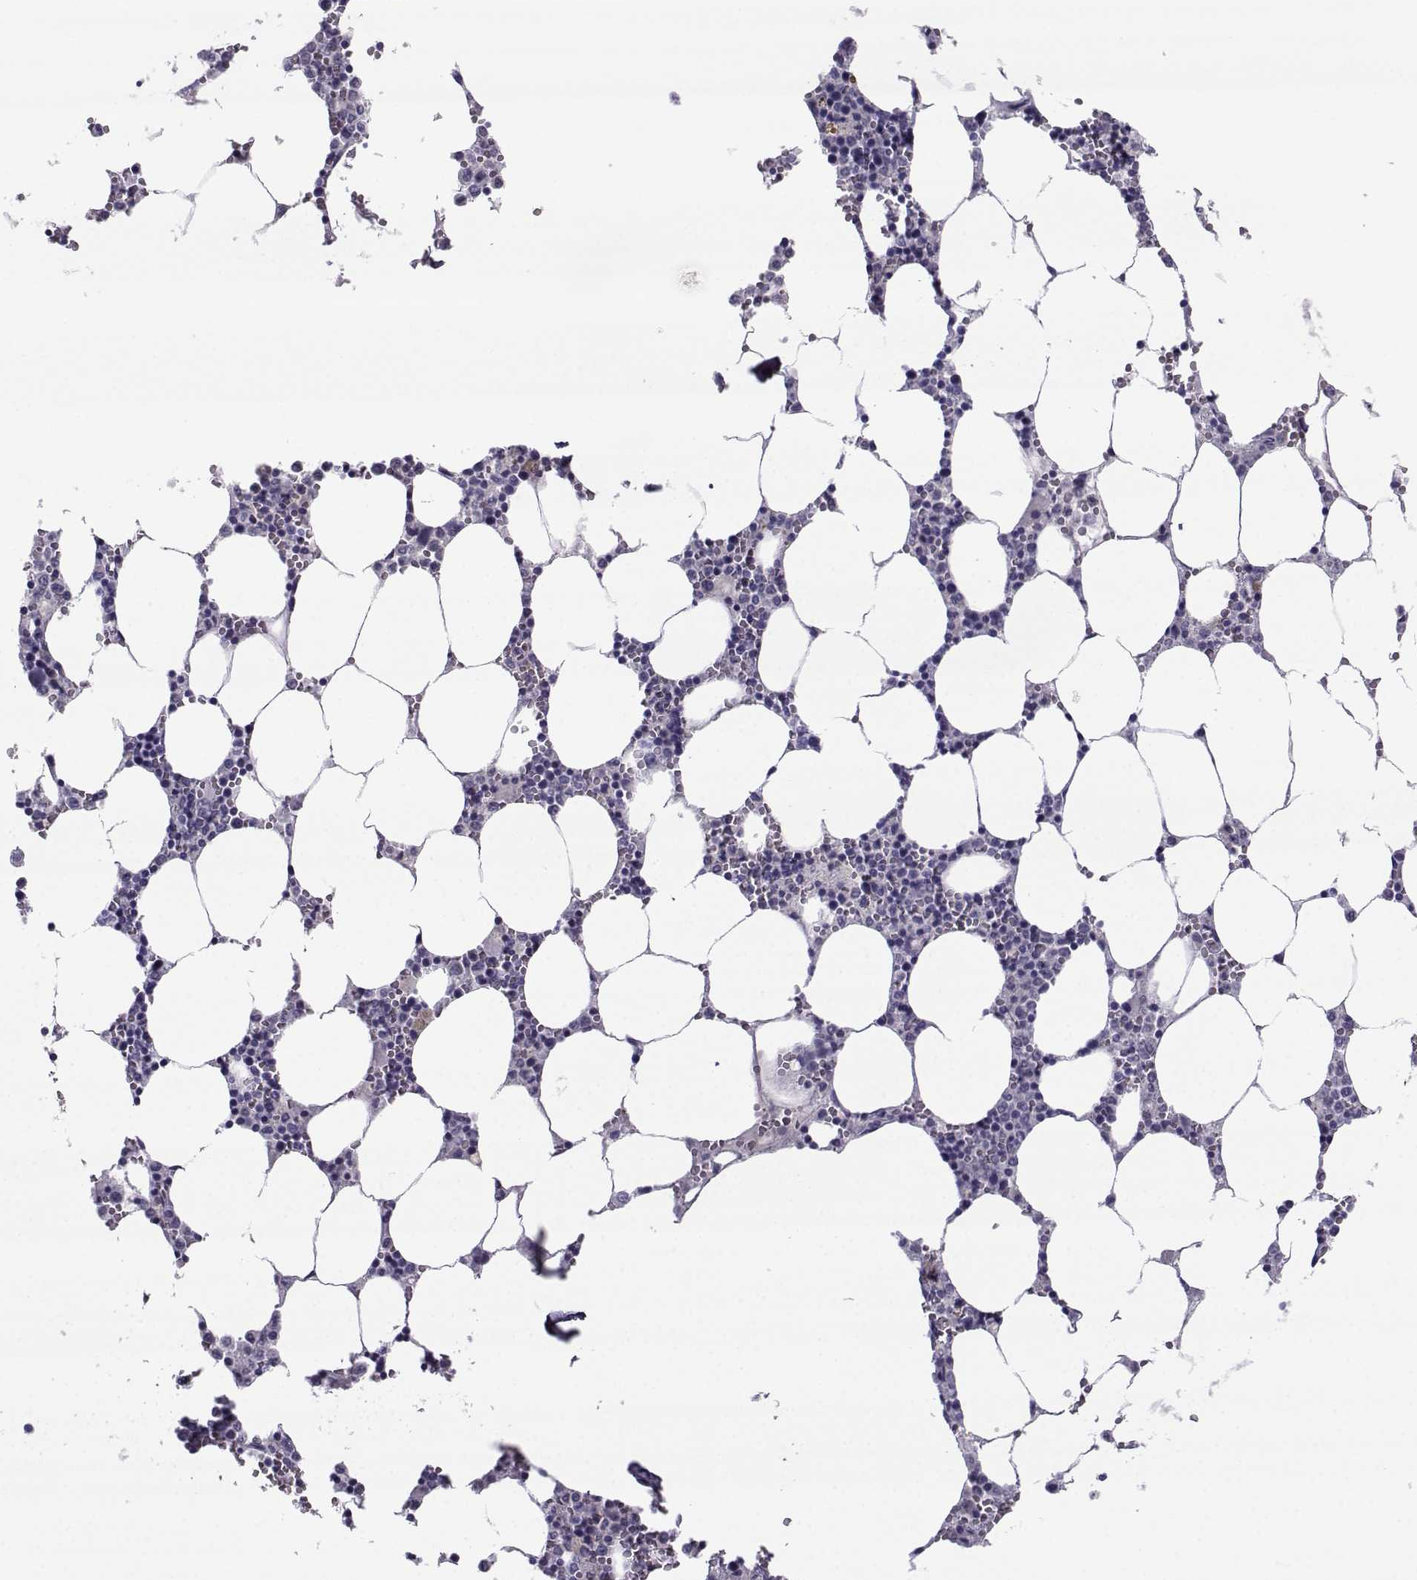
{"staining": {"intensity": "negative", "quantity": "none", "location": "none"}, "tissue": "bone marrow", "cell_type": "Hematopoietic cells", "image_type": "normal", "snomed": [{"axis": "morphology", "description": "Normal tissue, NOS"}, {"axis": "topography", "description": "Bone marrow"}], "caption": "IHC micrograph of normal bone marrow: bone marrow stained with DAB (3,3'-diaminobenzidine) reveals no significant protein staining in hematopoietic cells. (DAB immunohistochemistry visualized using brightfield microscopy, high magnification).", "gene": "ARMC2", "patient": {"sex": "female", "age": 64}}